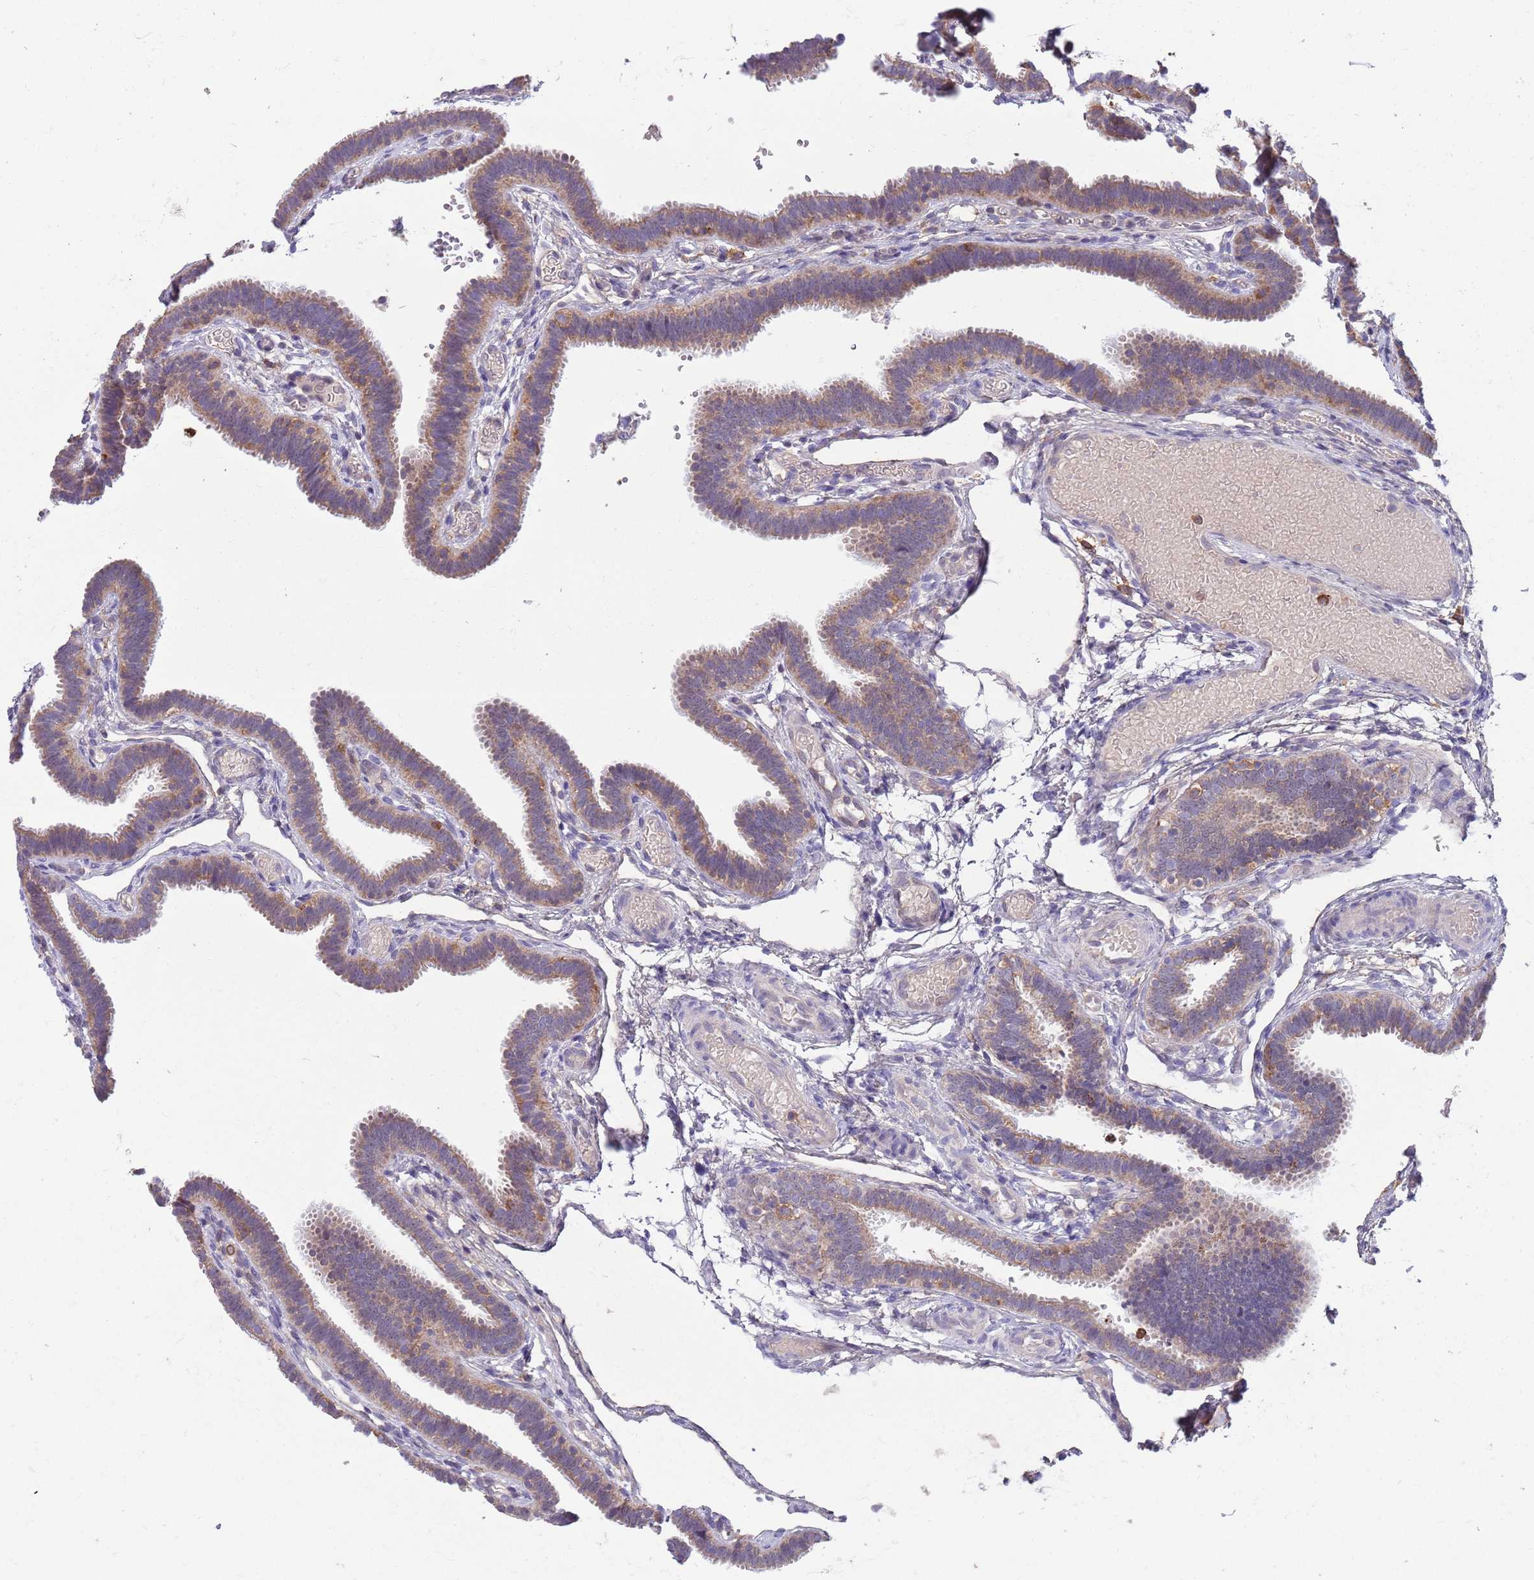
{"staining": {"intensity": "moderate", "quantity": "25%-75%", "location": "cytoplasmic/membranous"}, "tissue": "fallopian tube", "cell_type": "Glandular cells", "image_type": "normal", "snomed": [{"axis": "morphology", "description": "Normal tissue, NOS"}, {"axis": "topography", "description": "Fallopian tube"}], "caption": "IHC image of benign fallopian tube: human fallopian tube stained using immunohistochemistry demonstrates medium levels of moderate protein expression localized specifically in the cytoplasmic/membranous of glandular cells, appearing as a cytoplasmic/membranous brown color.", "gene": "DDT", "patient": {"sex": "female", "age": 37}}